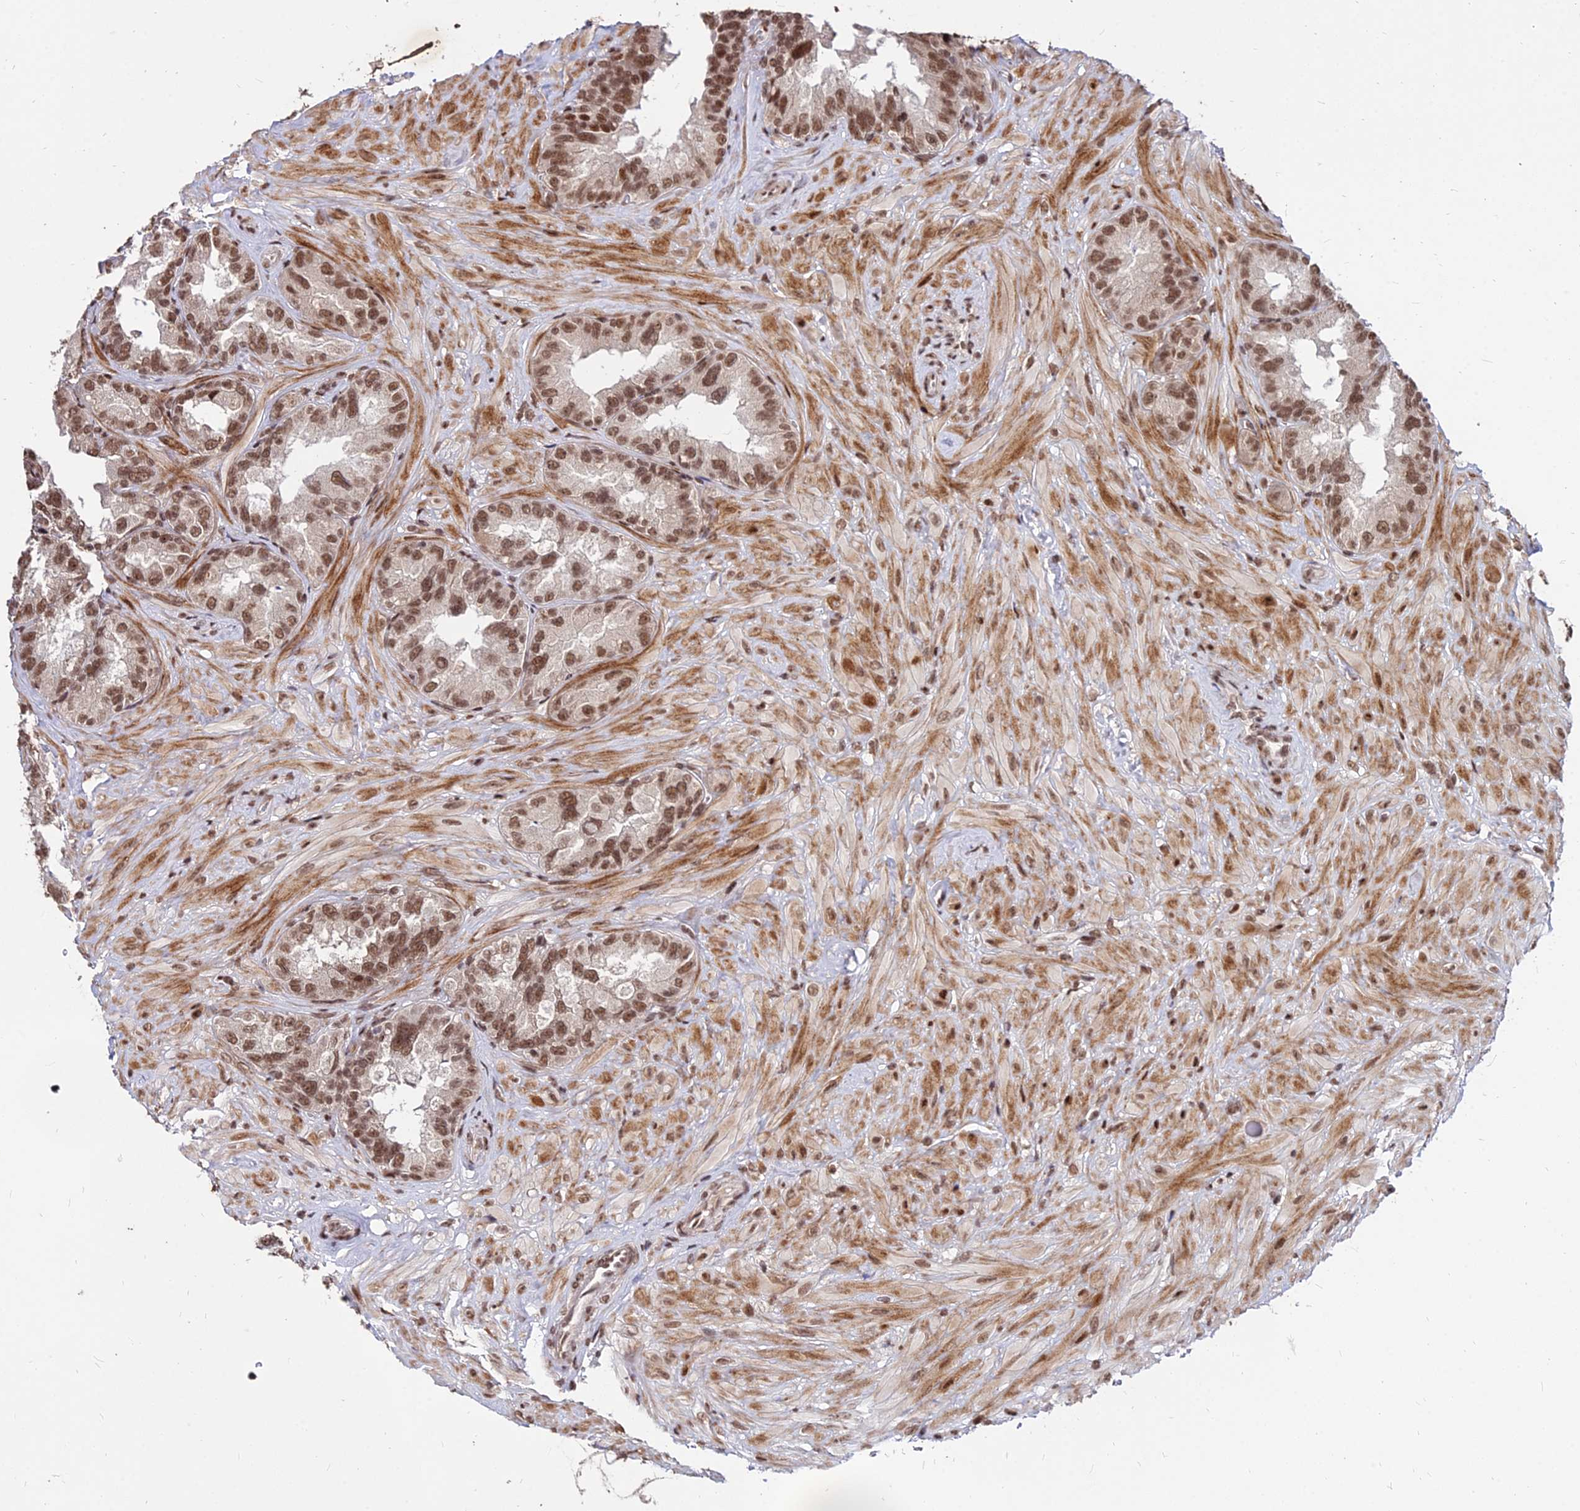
{"staining": {"intensity": "moderate", "quantity": ">75%", "location": "nuclear"}, "tissue": "seminal vesicle", "cell_type": "Glandular cells", "image_type": "normal", "snomed": [{"axis": "morphology", "description": "Normal tissue, NOS"}, {"axis": "topography", "description": "Seminal veicle"}, {"axis": "topography", "description": "Peripheral nerve tissue"}], "caption": "IHC (DAB) staining of normal seminal vesicle exhibits moderate nuclear protein expression in approximately >75% of glandular cells. (DAB (3,3'-diaminobenzidine) IHC with brightfield microscopy, high magnification).", "gene": "ZBED4", "patient": {"sex": "male", "age": 67}}